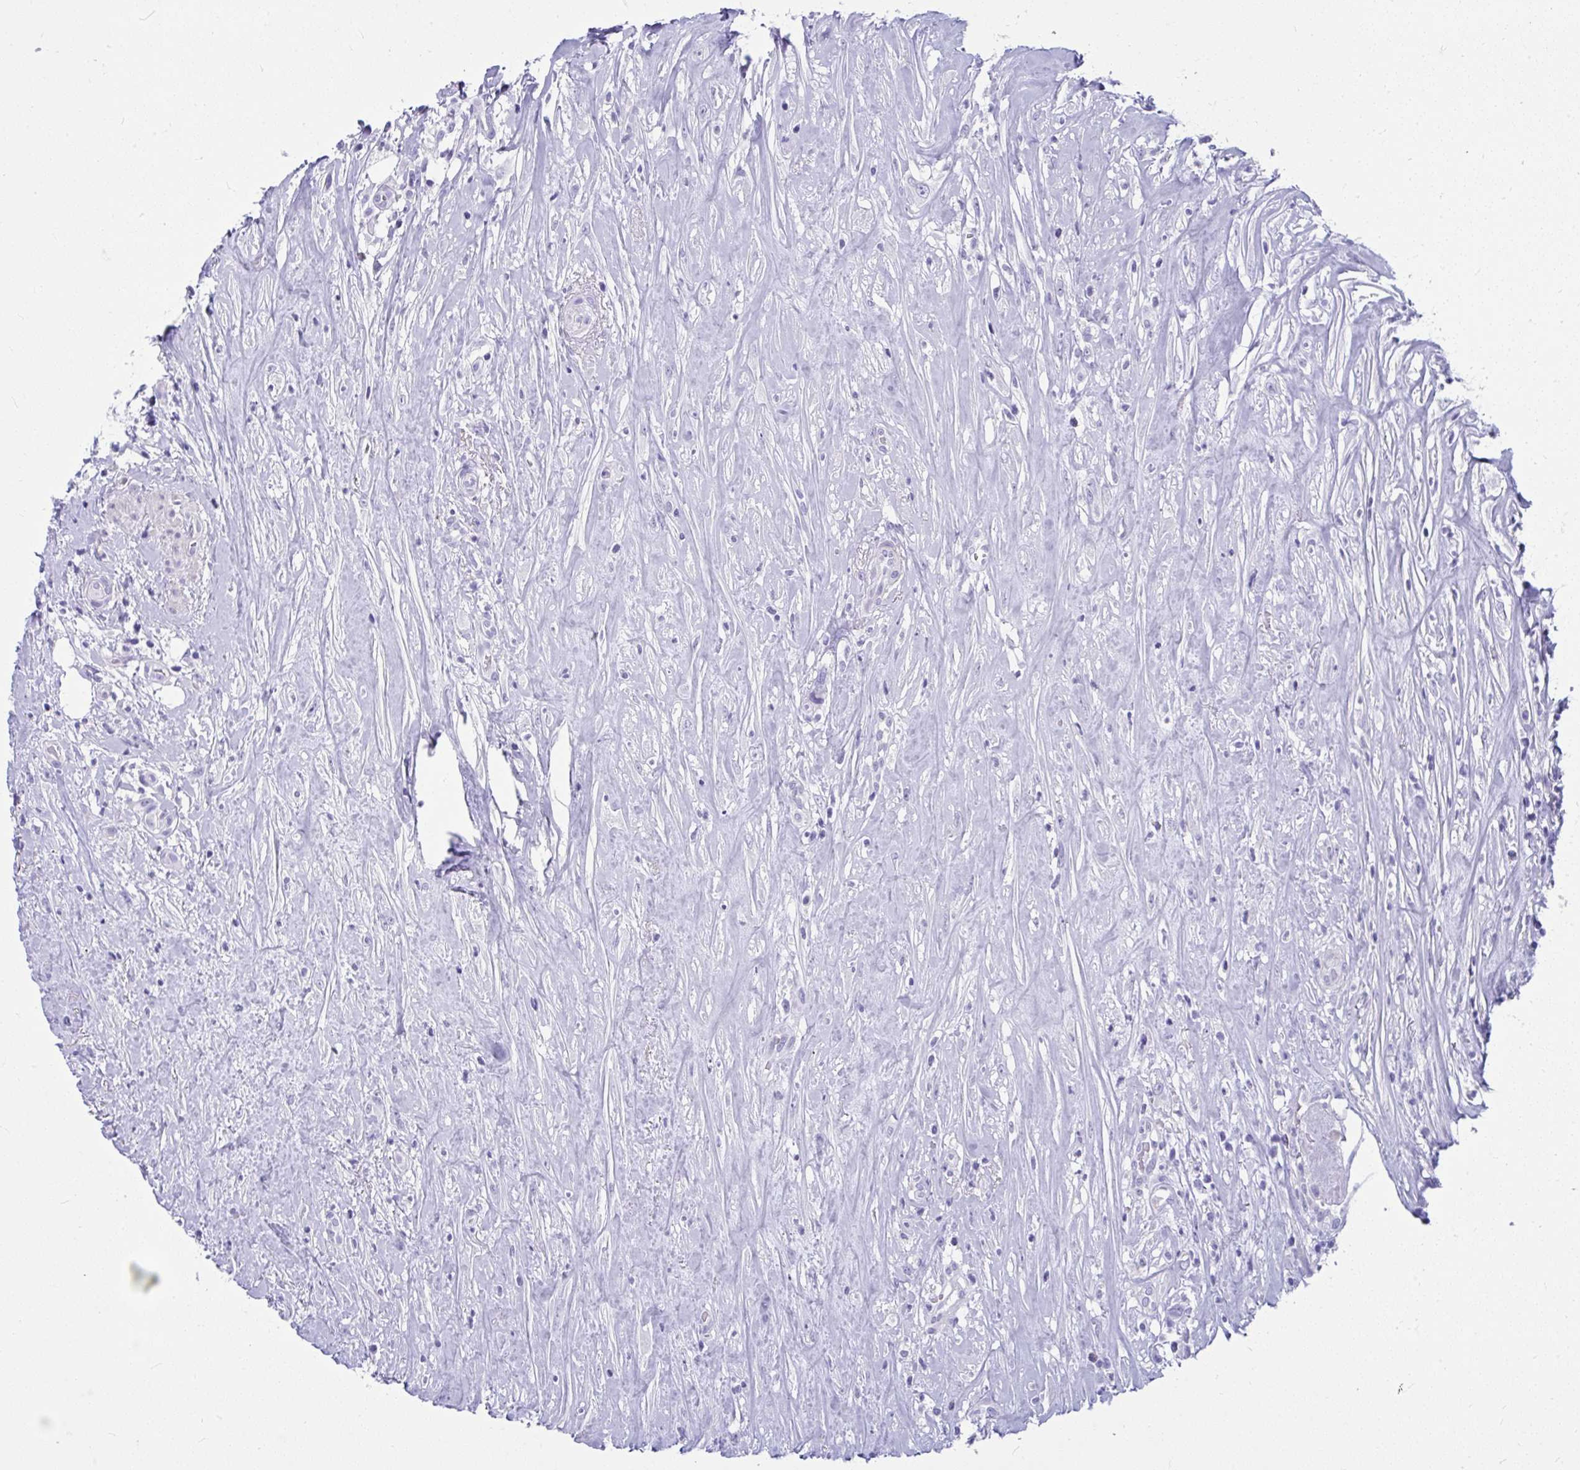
{"staining": {"intensity": "negative", "quantity": "none", "location": "none"}, "tissue": "head and neck cancer", "cell_type": "Tumor cells", "image_type": "cancer", "snomed": [{"axis": "morphology", "description": "Squamous cell carcinoma, NOS"}, {"axis": "topography", "description": "Head-Neck"}], "caption": "A high-resolution image shows IHC staining of head and neck squamous cell carcinoma, which displays no significant positivity in tumor cells.", "gene": "ISL1", "patient": {"sex": "male", "age": 83}}